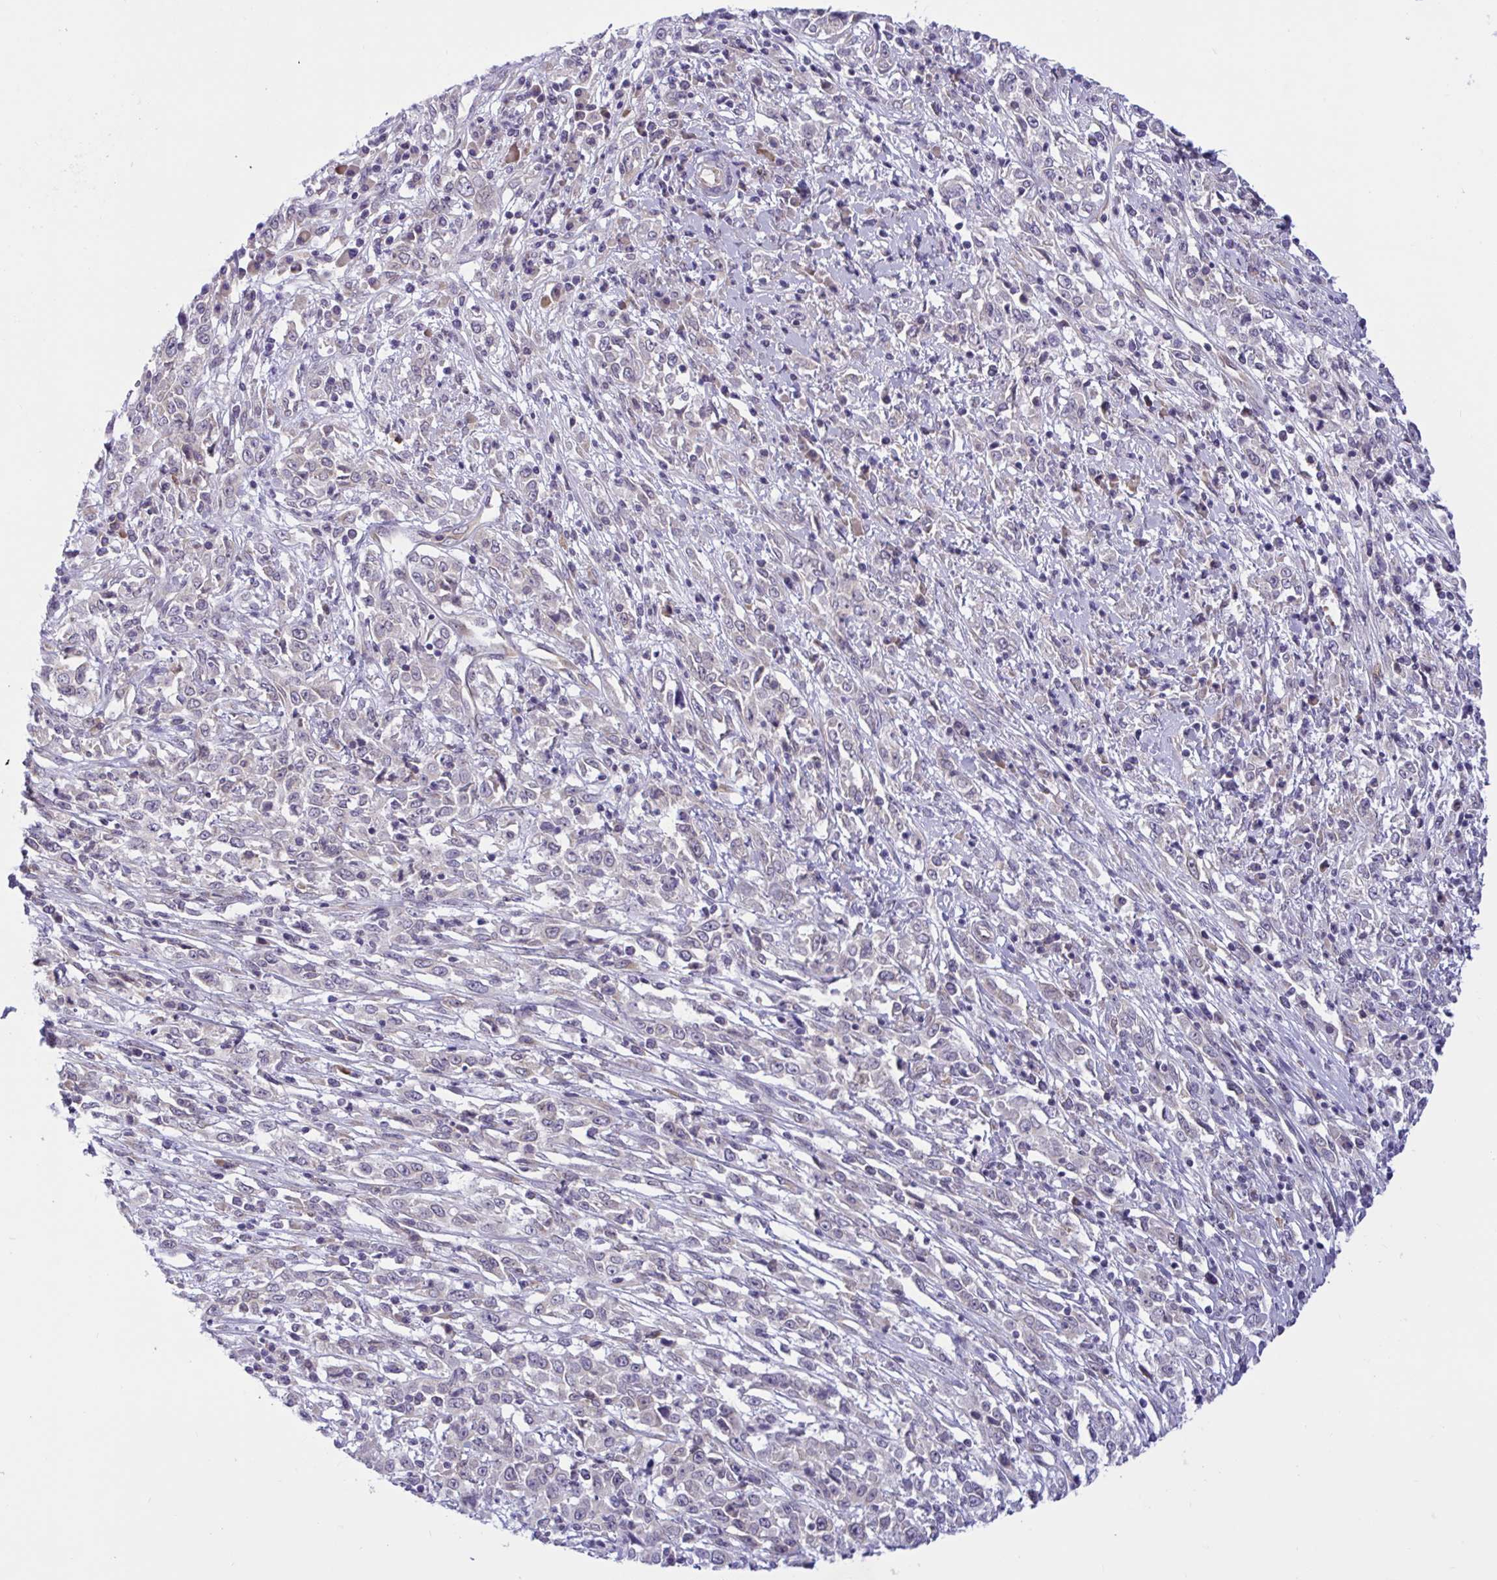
{"staining": {"intensity": "negative", "quantity": "none", "location": "none"}, "tissue": "cervical cancer", "cell_type": "Tumor cells", "image_type": "cancer", "snomed": [{"axis": "morphology", "description": "Adenocarcinoma, NOS"}, {"axis": "topography", "description": "Cervix"}], "caption": "Cervical adenocarcinoma was stained to show a protein in brown. There is no significant expression in tumor cells. (DAB (3,3'-diaminobenzidine) immunohistochemistry visualized using brightfield microscopy, high magnification).", "gene": "CAMLG", "patient": {"sex": "female", "age": 40}}